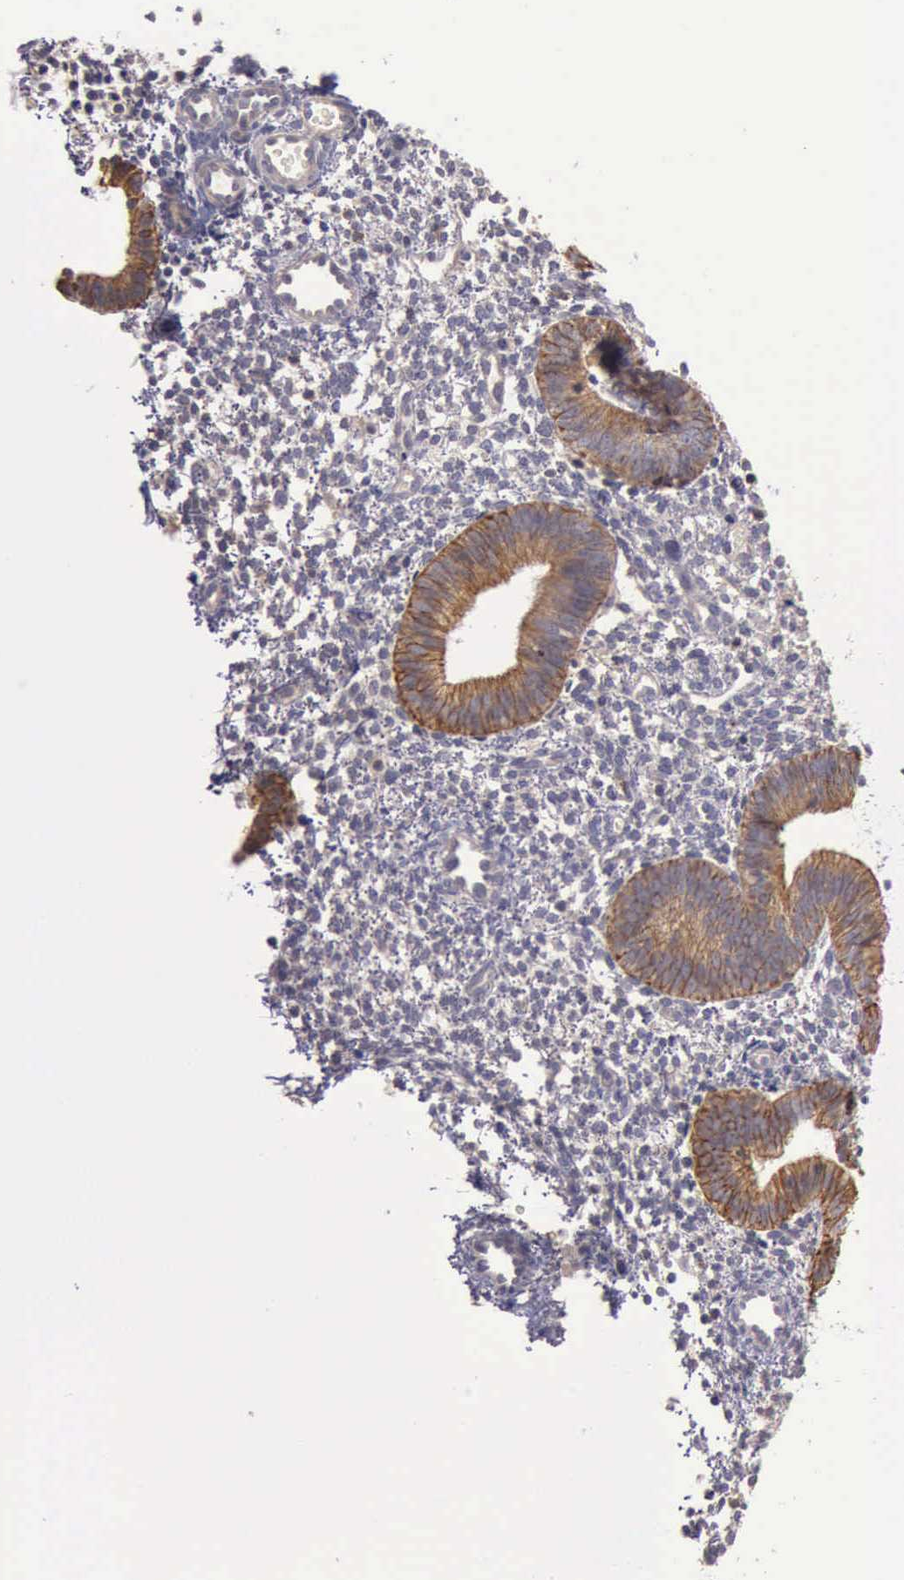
{"staining": {"intensity": "negative", "quantity": "none", "location": "none"}, "tissue": "endometrium", "cell_type": "Cells in endometrial stroma", "image_type": "normal", "snomed": [{"axis": "morphology", "description": "Normal tissue, NOS"}, {"axis": "topography", "description": "Endometrium"}], "caption": "Immunohistochemical staining of normal endometrium shows no significant expression in cells in endometrial stroma. Nuclei are stained in blue.", "gene": "RAB39B", "patient": {"sex": "female", "age": 35}}